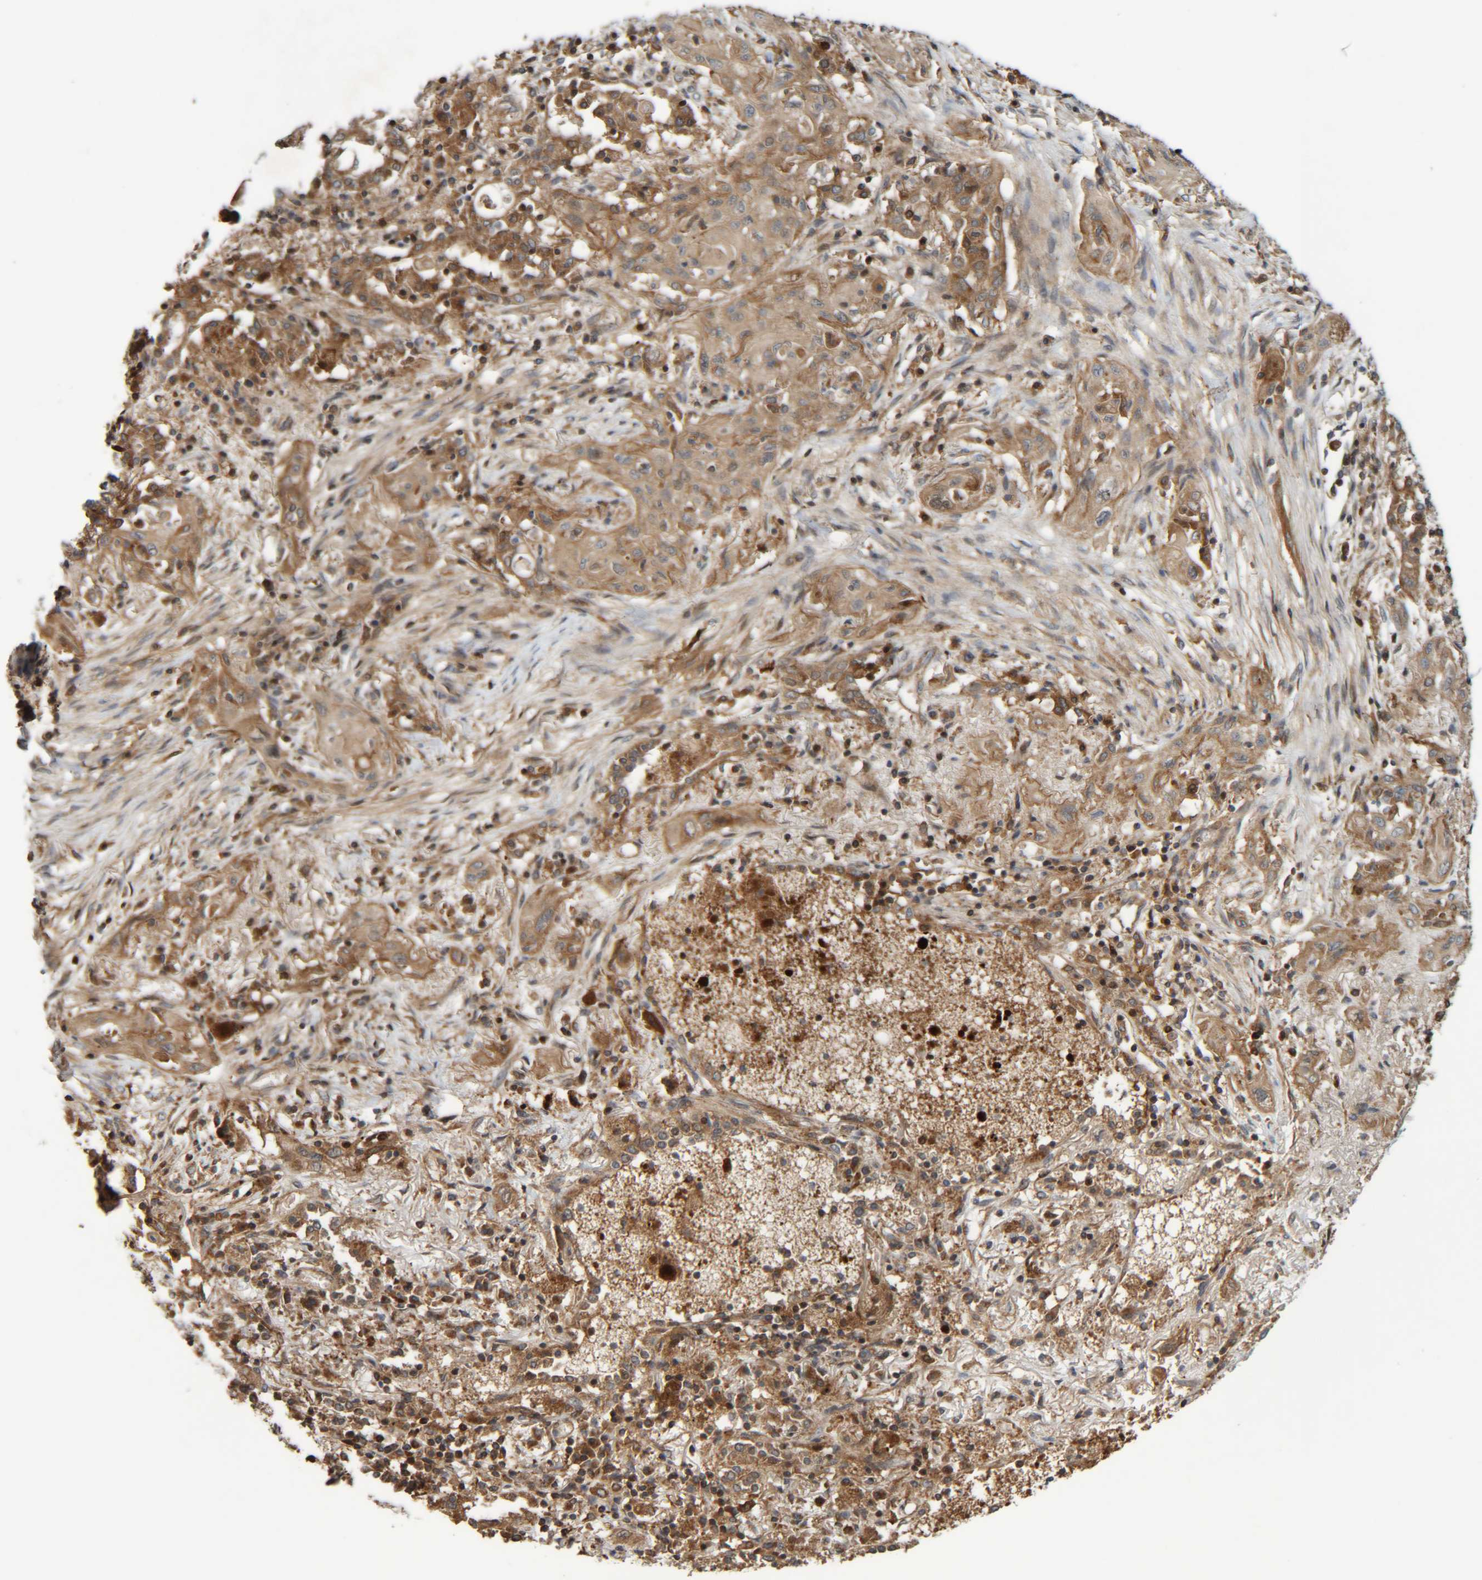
{"staining": {"intensity": "moderate", "quantity": ">75%", "location": "cytoplasmic/membranous"}, "tissue": "lung cancer", "cell_type": "Tumor cells", "image_type": "cancer", "snomed": [{"axis": "morphology", "description": "Squamous cell carcinoma, NOS"}, {"axis": "topography", "description": "Lung"}], "caption": "High-power microscopy captured an immunohistochemistry (IHC) image of lung cancer, revealing moderate cytoplasmic/membranous expression in about >75% of tumor cells.", "gene": "CCDC57", "patient": {"sex": "female", "age": 47}}